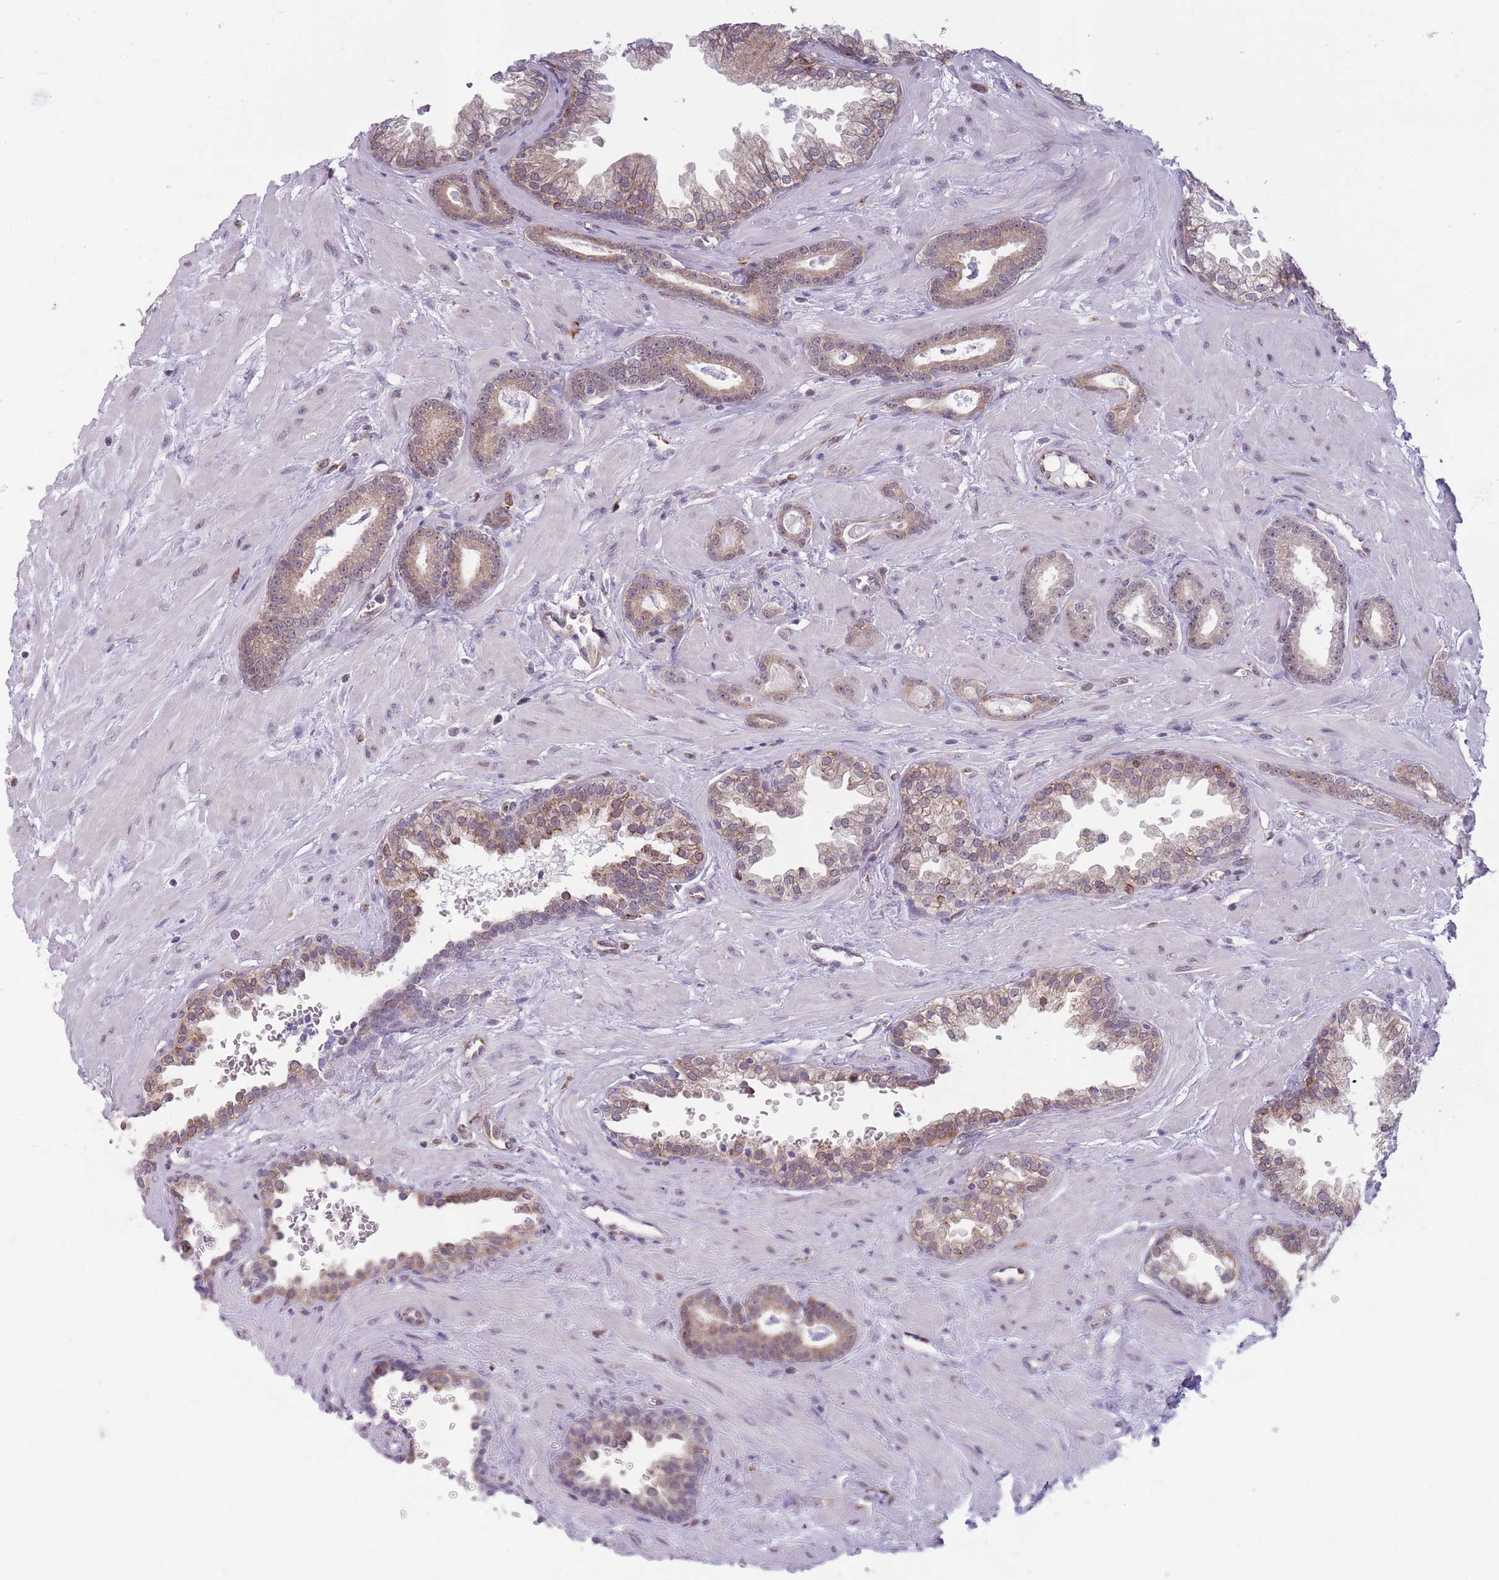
{"staining": {"intensity": "moderate", "quantity": ">75%", "location": "cytoplasmic/membranous"}, "tissue": "prostate cancer", "cell_type": "Tumor cells", "image_type": "cancer", "snomed": [{"axis": "morphology", "description": "Adenocarcinoma, Low grade"}, {"axis": "topography", "description": "Prostate"}], "caption": "Immunohistochemical staining of prostate cancer (low-grade adenocarcinoma) demonstrates medium levels of moderate cytoplasmic/membranous positivity in approximately >75% of tumor cells.", "gene": "TMEM121", "patient": {"sex": "male", "age": 60}}